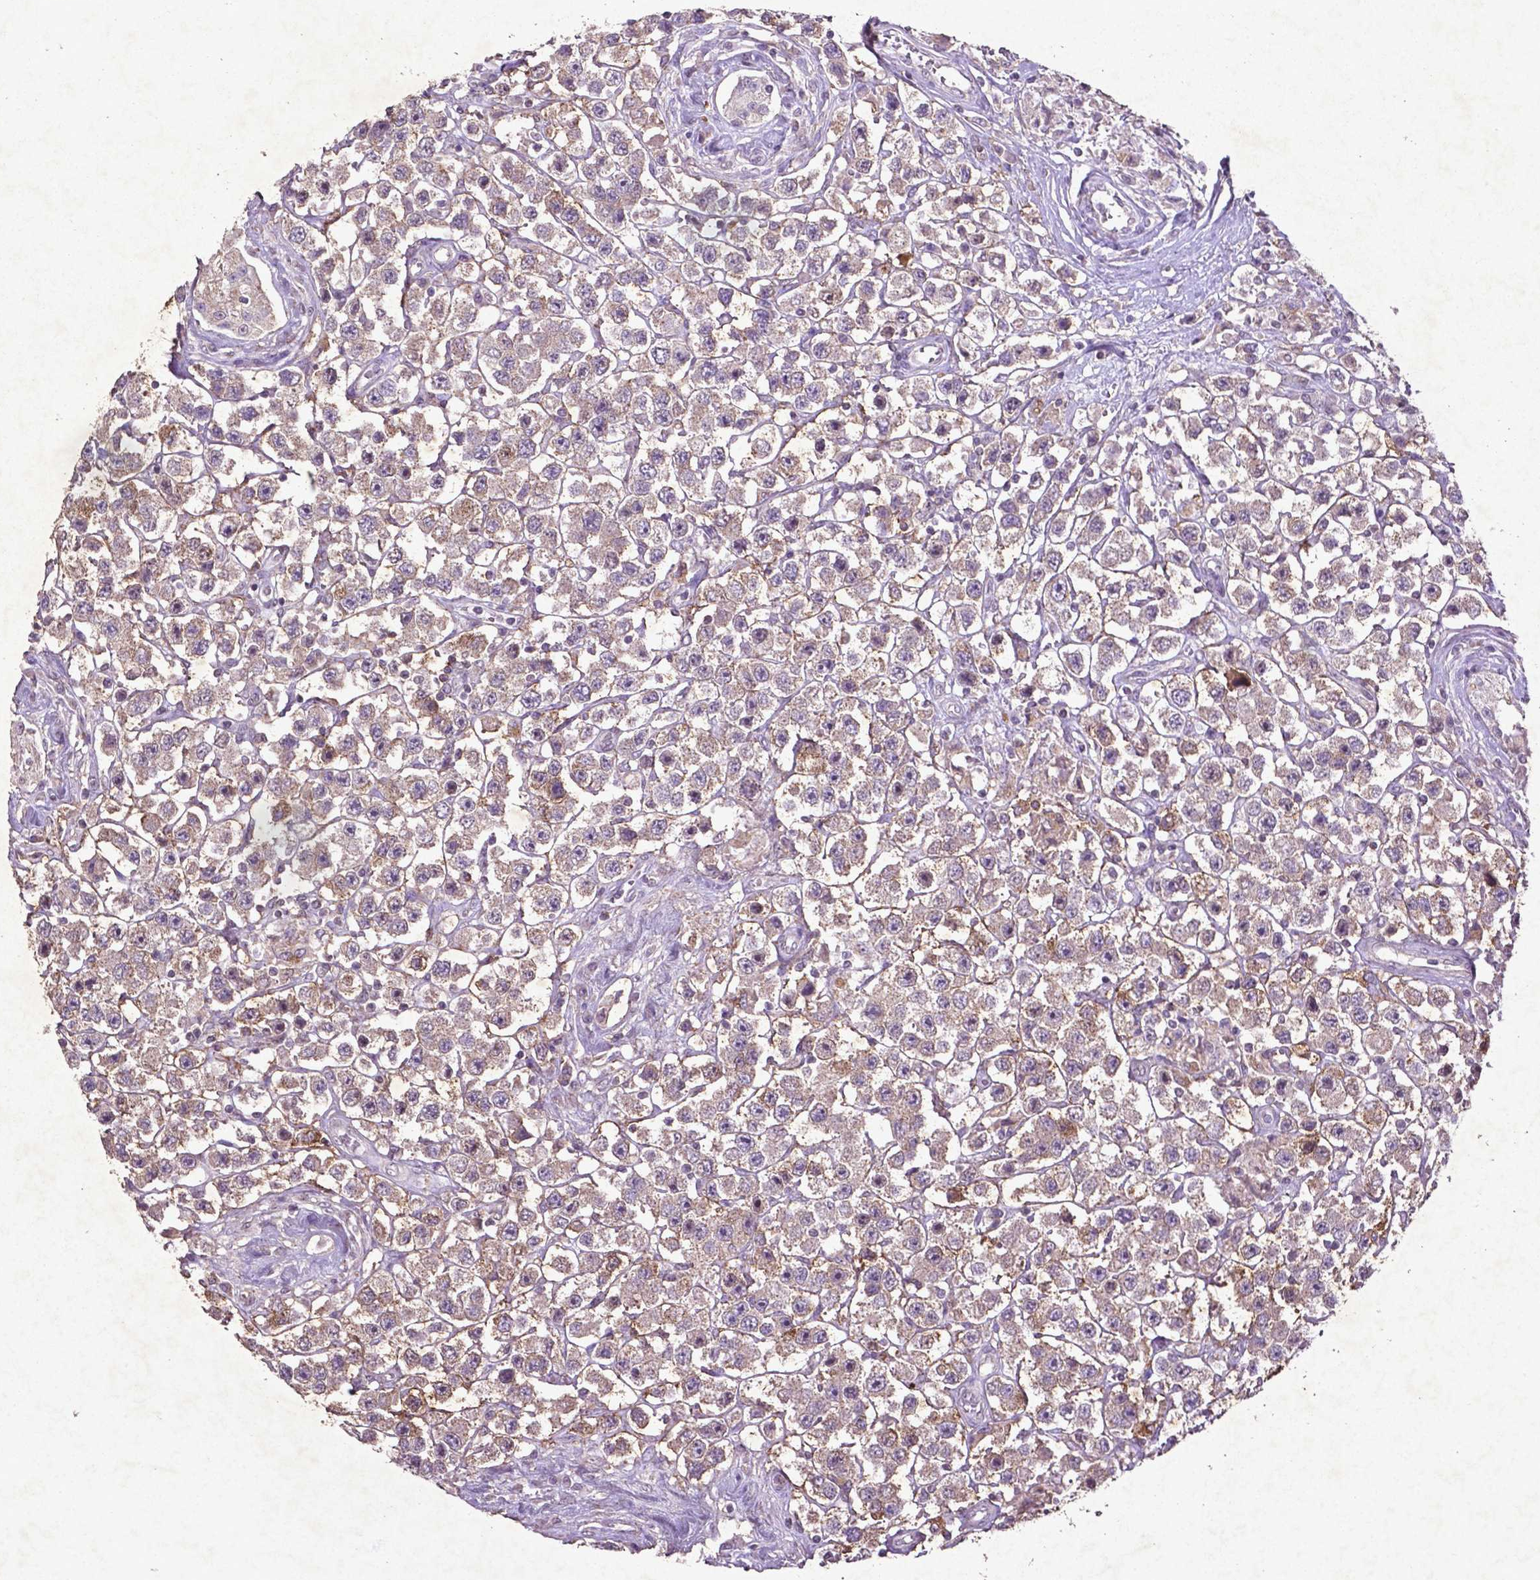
{"staining": {"intensity": "weak", "quantity": "25%-75%", "location": "cytoplasmic/membranous"}, "tissue": "testis cancer", "cell_type": "Tumor cells", "image_type": "cancer", "snomed": [{"axis": "morphology", "description": "Seminoma, NOS"}, {"axis": "topography", "description": "Testis"}], "caption": "High-power microscopy captured an IHC photomicrograph of seminoma (testis), revealing weak cytoplasmic/membranous expression in approximately 25%-75% of tumor cells.", "gene": "MTOR", "patient": {"sex": "male", "age": 45}}